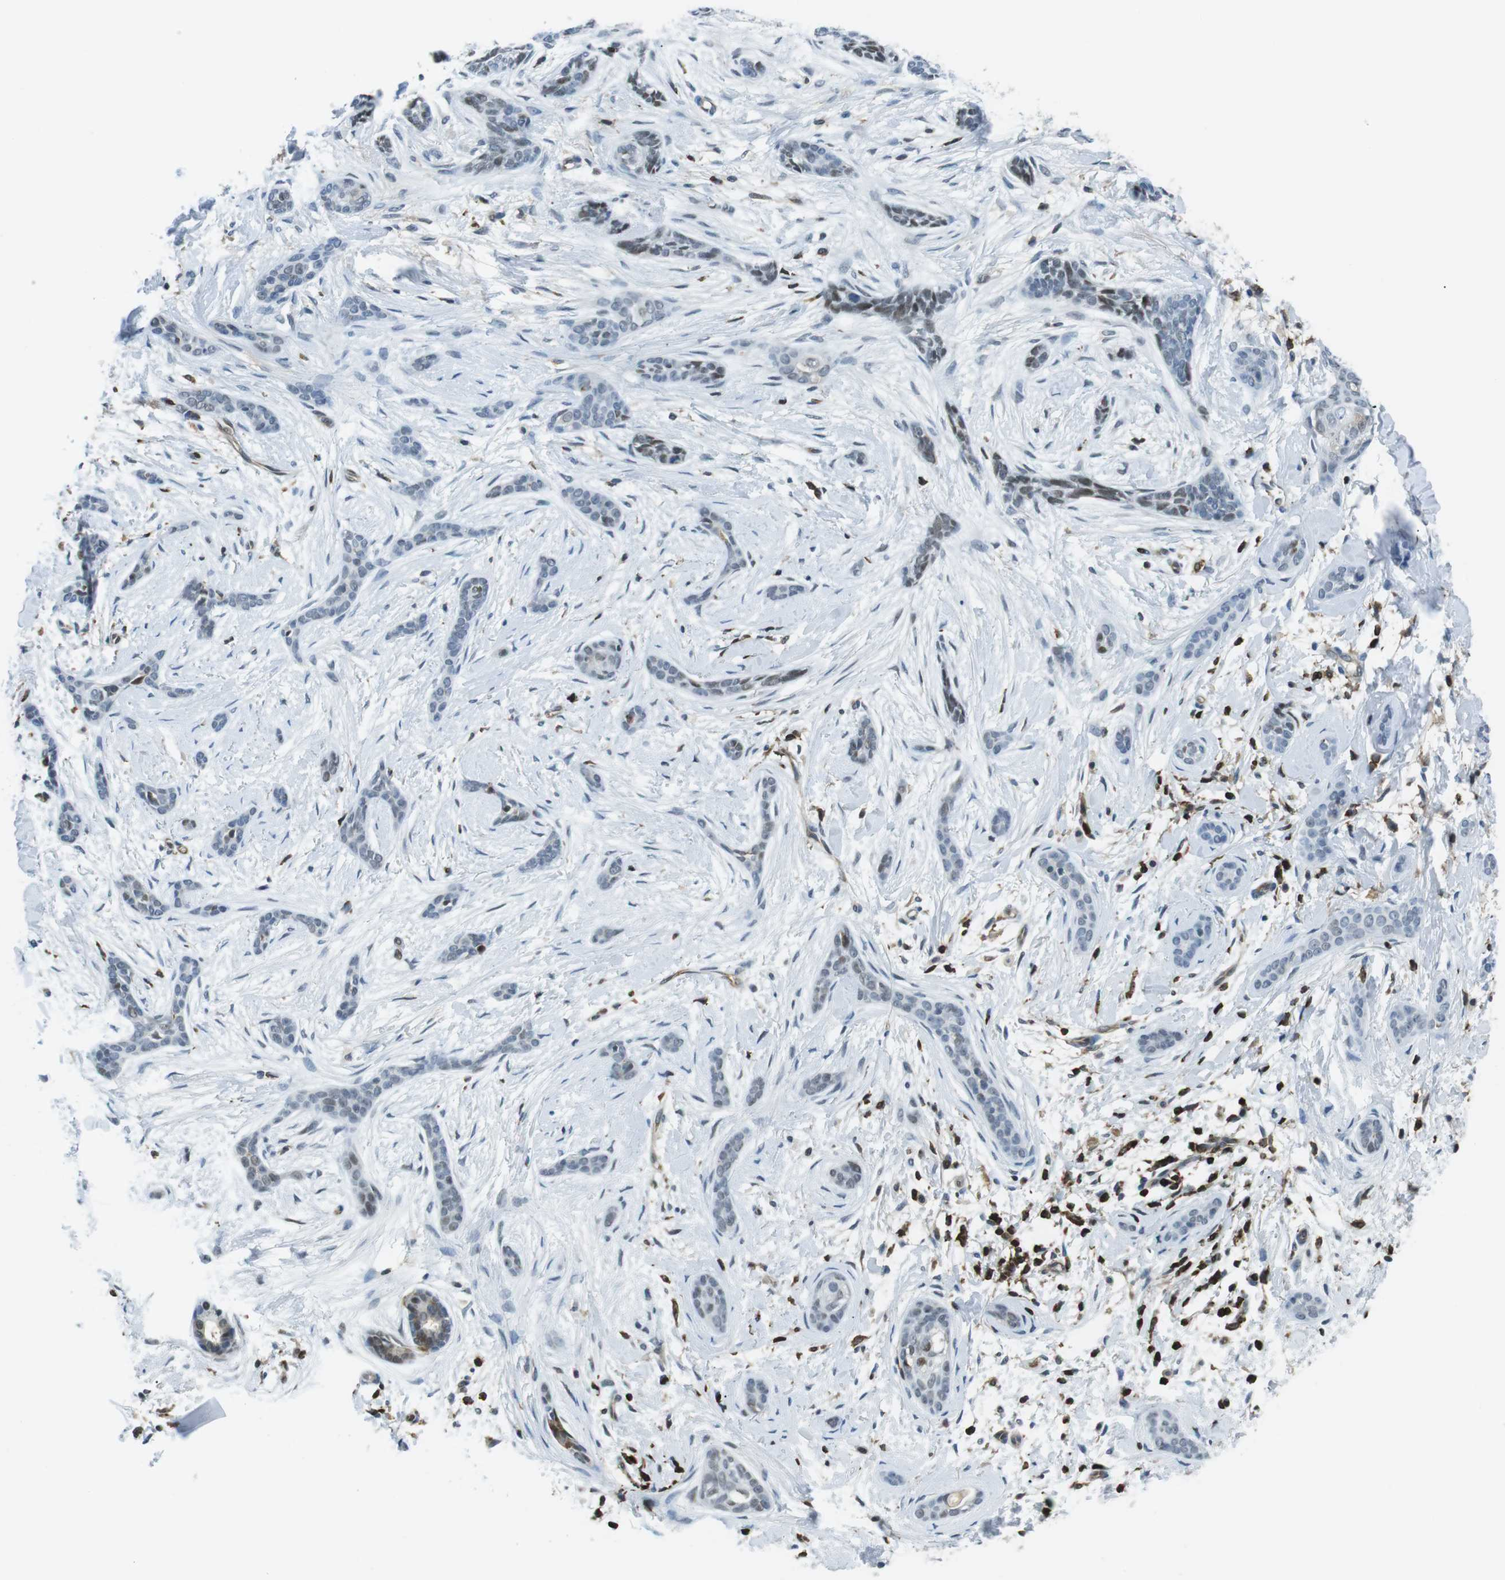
{"staining": {"intensity": "weak", "quantity": "<25%", "location": "nuclear"}, "tissue": "skin cancer", "cell_type": "Tumor cells", "image_type": "cancer", "snomed": [{"axis": "morphology", "description": "Basal cell carcinoma"}, {"axis": "morphology", "description": "Adnexal tumor, benign"}, {"axis": "topography", "description": "Skin"}], "caption": "Tumor cells are negative for protein expression in human skin cancer.", "gene": "STK10", "patient": {"sex": "female", "age": 42}}